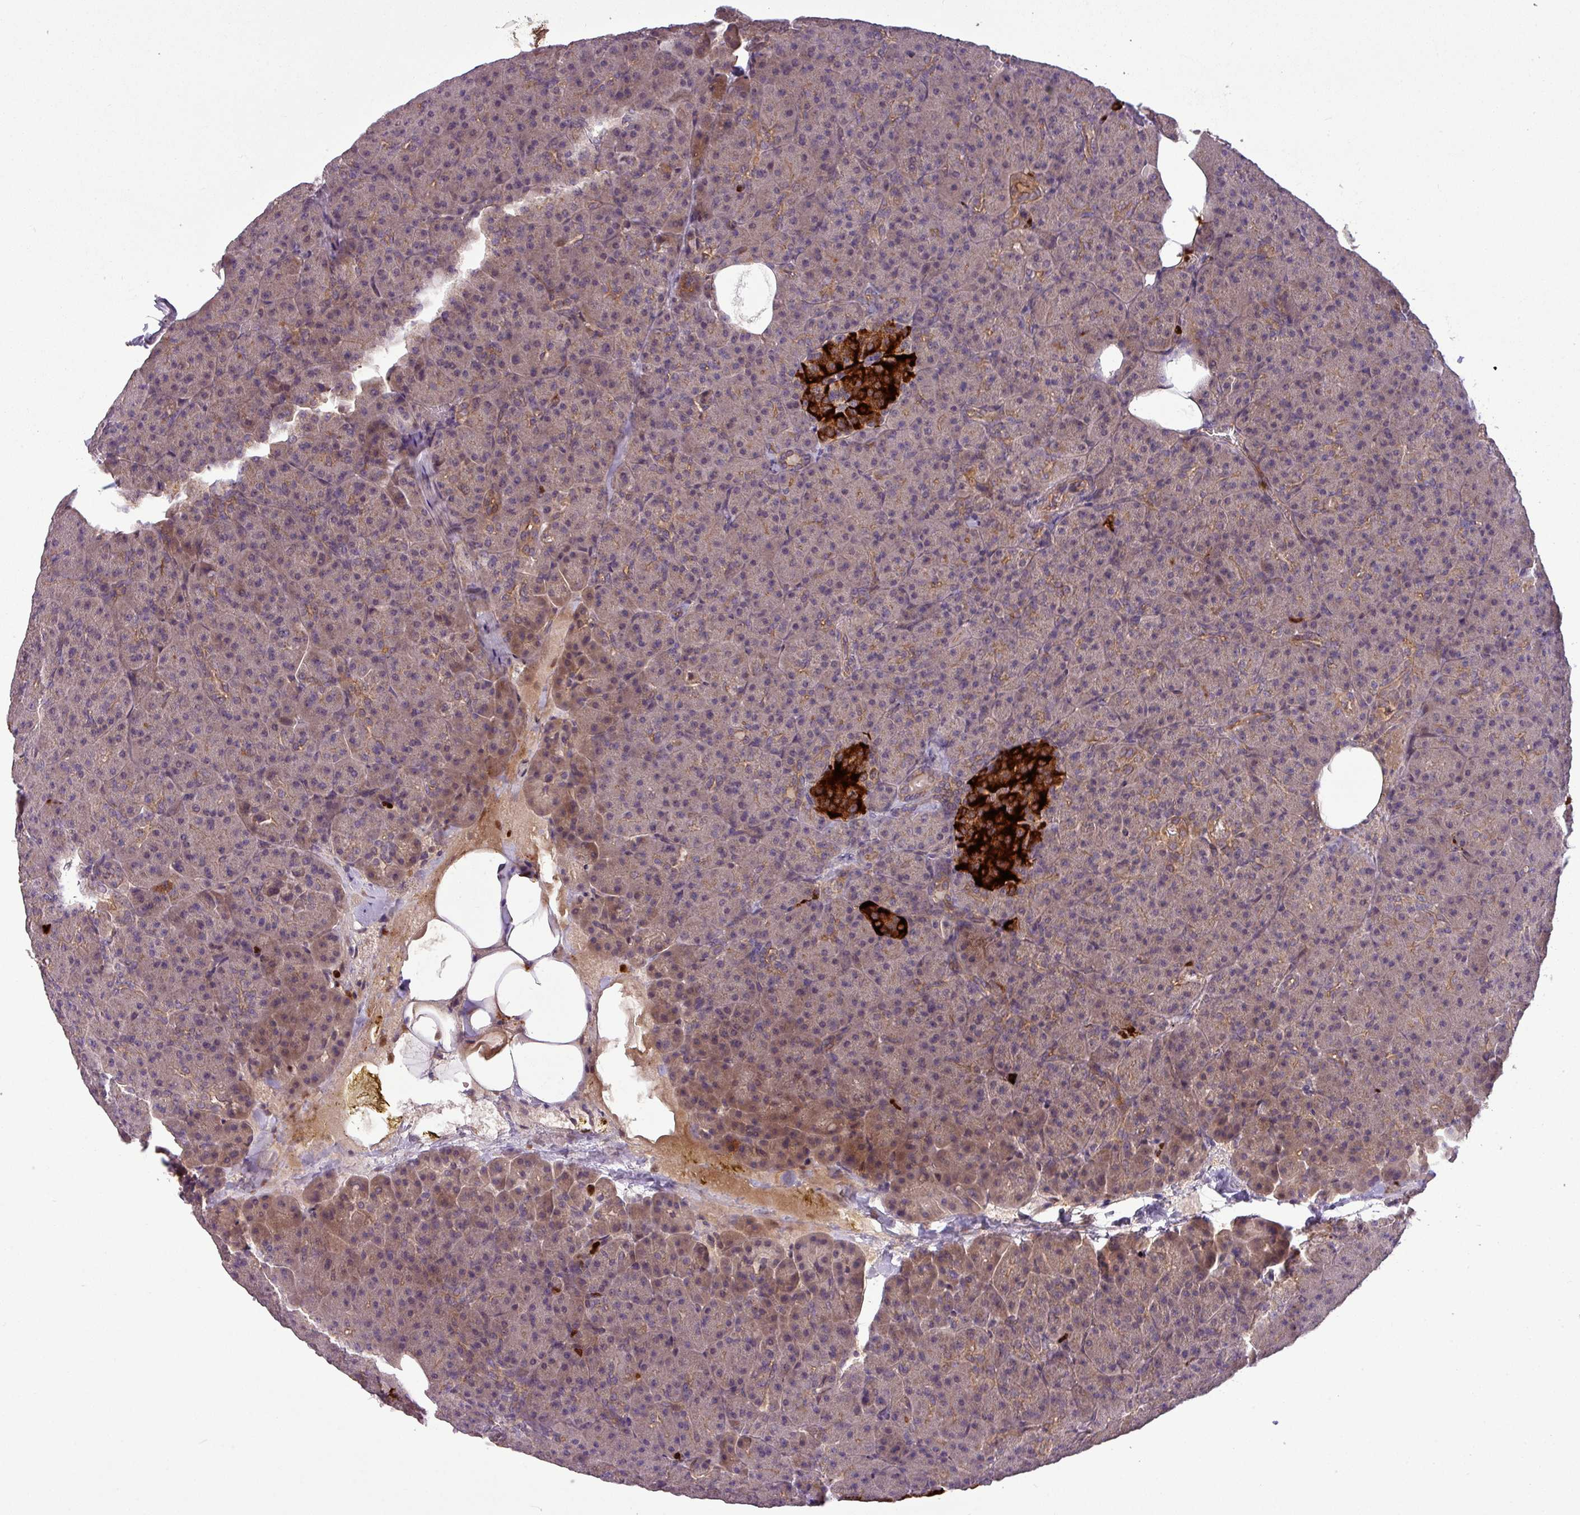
{"staining": {"intensity": "moderate", "quantity": "25%-75%", "location": "cytoplasmic/membranous"}, "tissue": "pancreas", "cell_type": "Exocrine glandular cells", "image_type": "normal", "snomed": [{"axis": "morphology", "description": "Normal tissue, NOS"}, {"axis": "topography", "description": "Pancreas"}], "caption": "Immunohistochemistry (DAB (3,3'-diaminobenzidine)) staining of benign pancreas exhibits moderate cytoplasmic/membranous protein expression in approximately 25%-75% of exocrine glandular cells. Using DAB (brown) and hematoxylin (blue) stains, captured at high magnification using brightfield microscopy.", "gene": "PAPLN", "patient": {"sex": "female", "age": 74}}